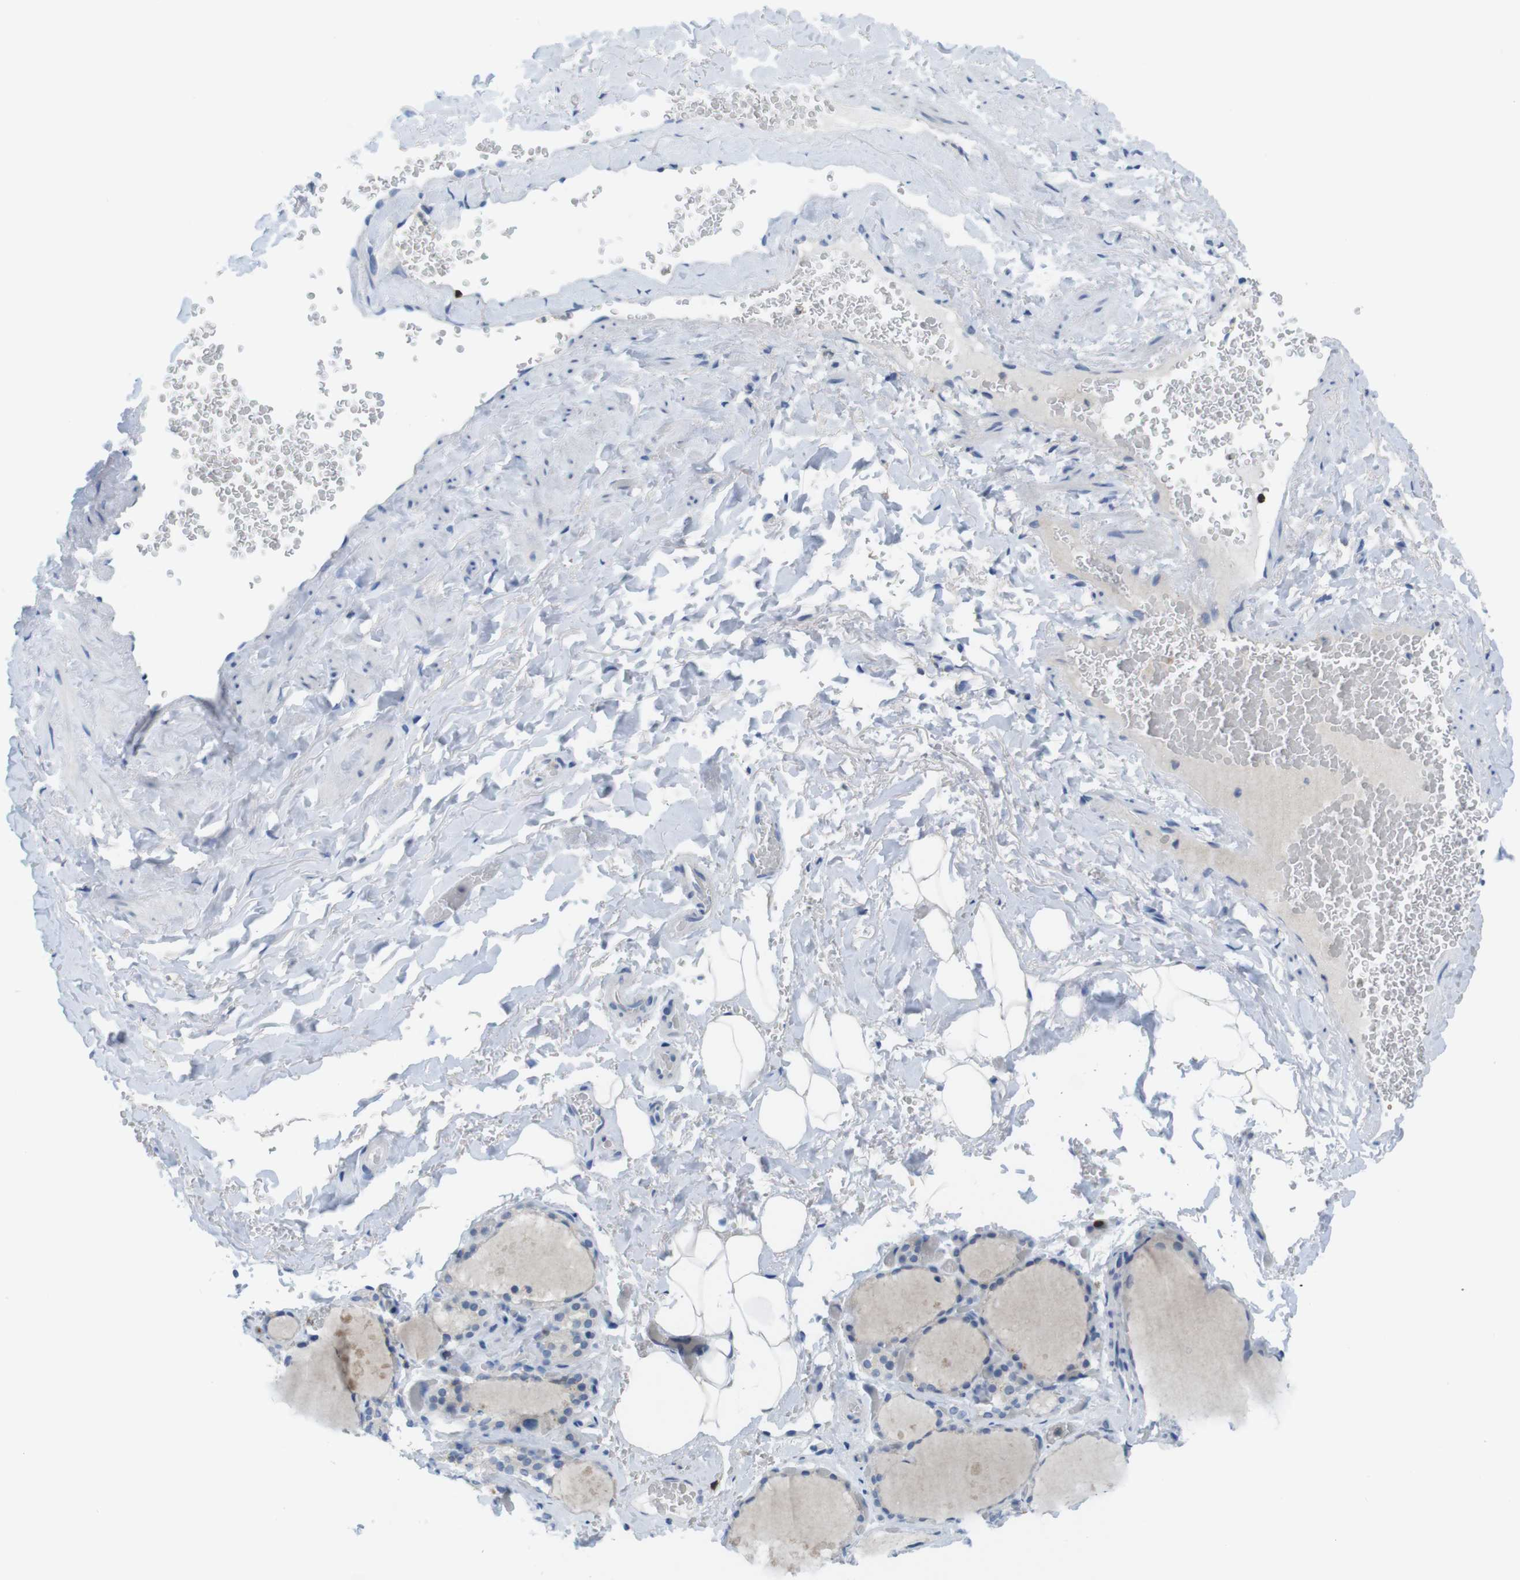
{"staining": {"intensity": "negative", "quantity": "none", "location": "none"}, "tissue": "thyroid gland", "cell_type": "Glandular cells", "image_type": "normal", "snomed": [{"axis": "morphology", "description": "Normal tissue, NOS"}, {"axis": "topography", "description": "Thyroid gland"}], "caption": "Immunohistochemistry (IHC) histopathology image of normal thyroid gland stained for a protein (brown), which exhibits no expression in glandular cells. (Immunohistochemistry (IHC), brightfield microscopy, high magnification).", "gene": "CD5", "patient": {"sex": "male", "age": 61}}